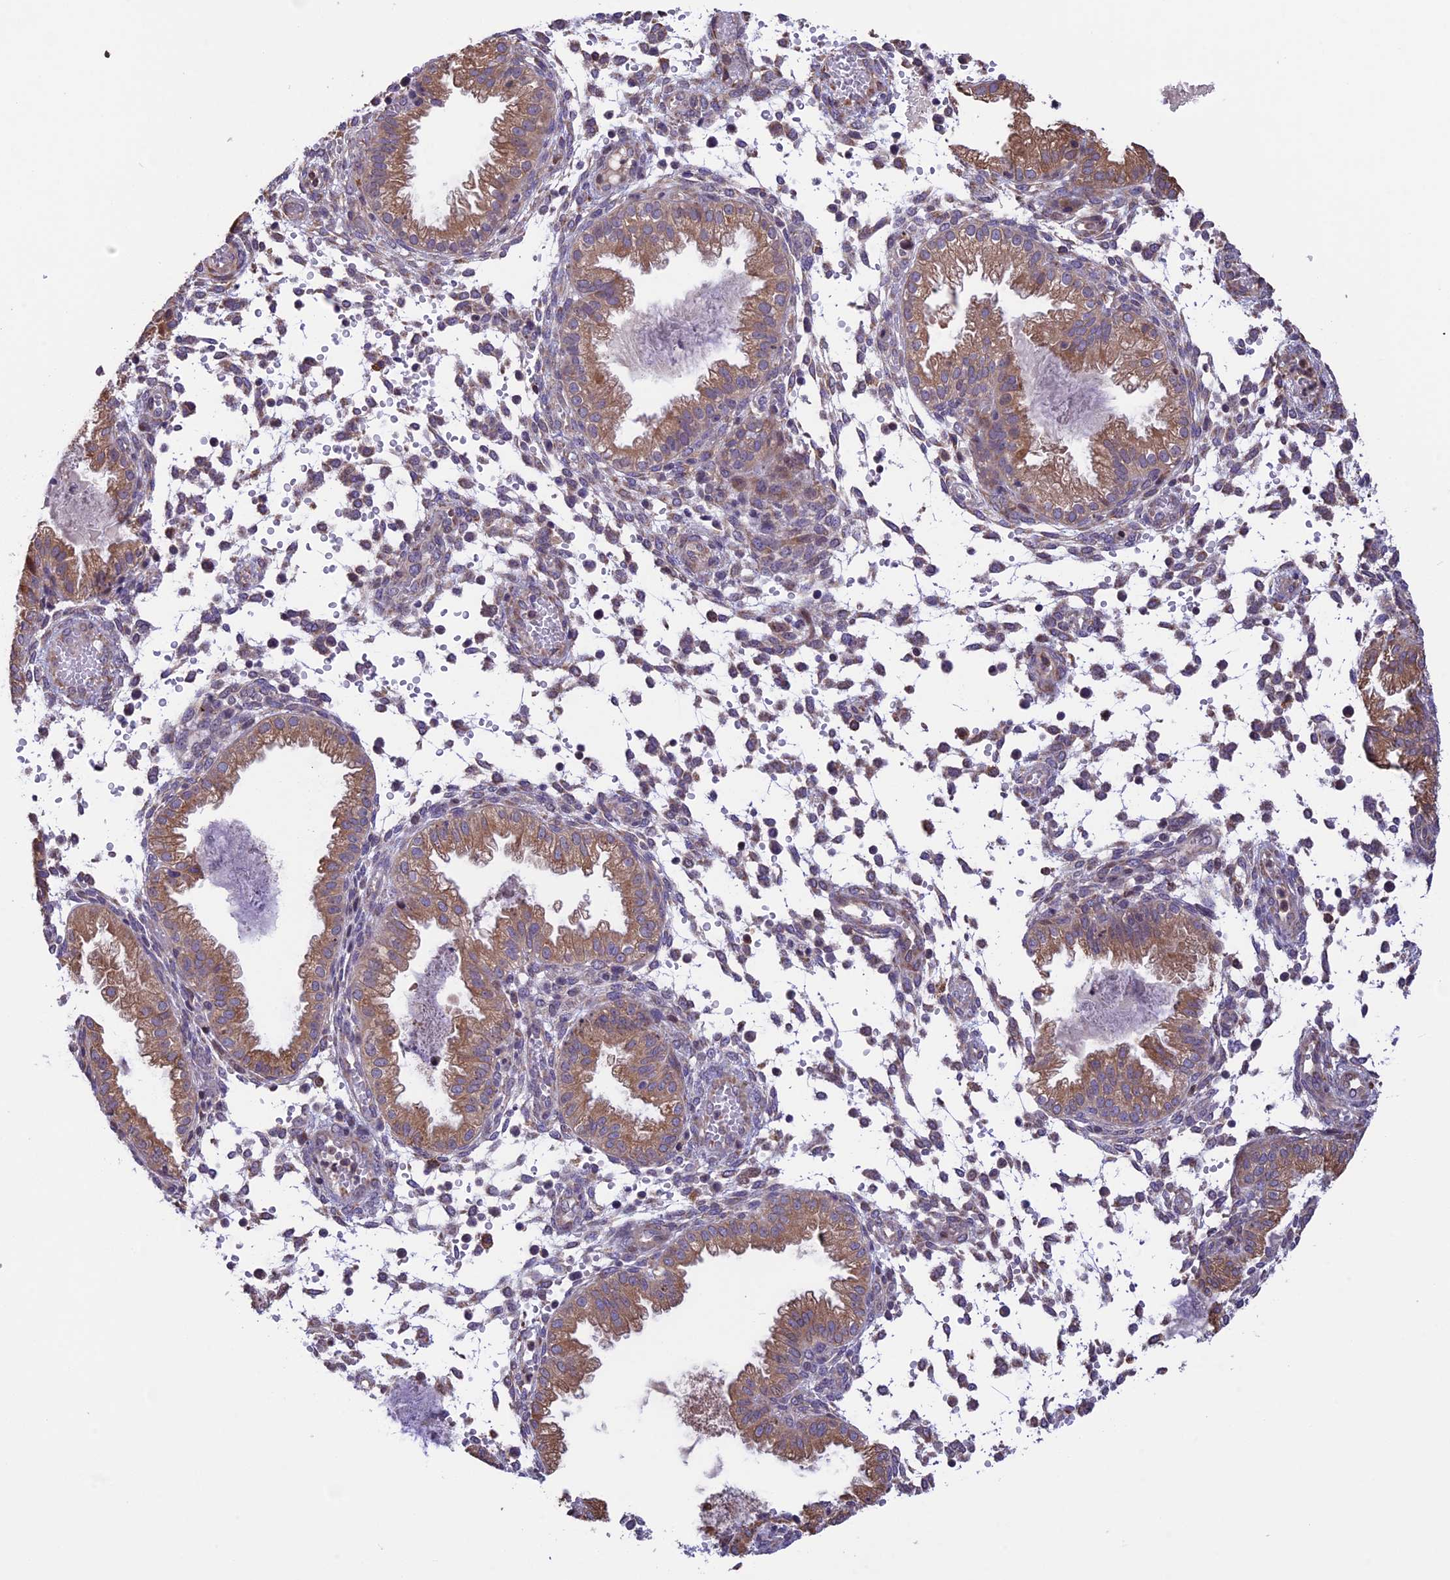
{"staining": {"intensity": "weak", "quantity": "<25%", "location": "cytoplasmic/membranous"}, "tissue": "endometrium", "cell_type": "Cells in endometrial stroma", "image_type": "normal", "snomed": [{"axis": "morphology", "description": "Normal tissue, NOS"}, {"axis": "topography", "description": "Endometrium"}], "caption": "DAB (3,3'-diaminobenzidine) immunohistochemical staining of benign endometrium demonstrates no significant positivity in cells in endometrial stroma.", "gene": "DMRTA2", "patient": {"sex": "female", "age": 33}}